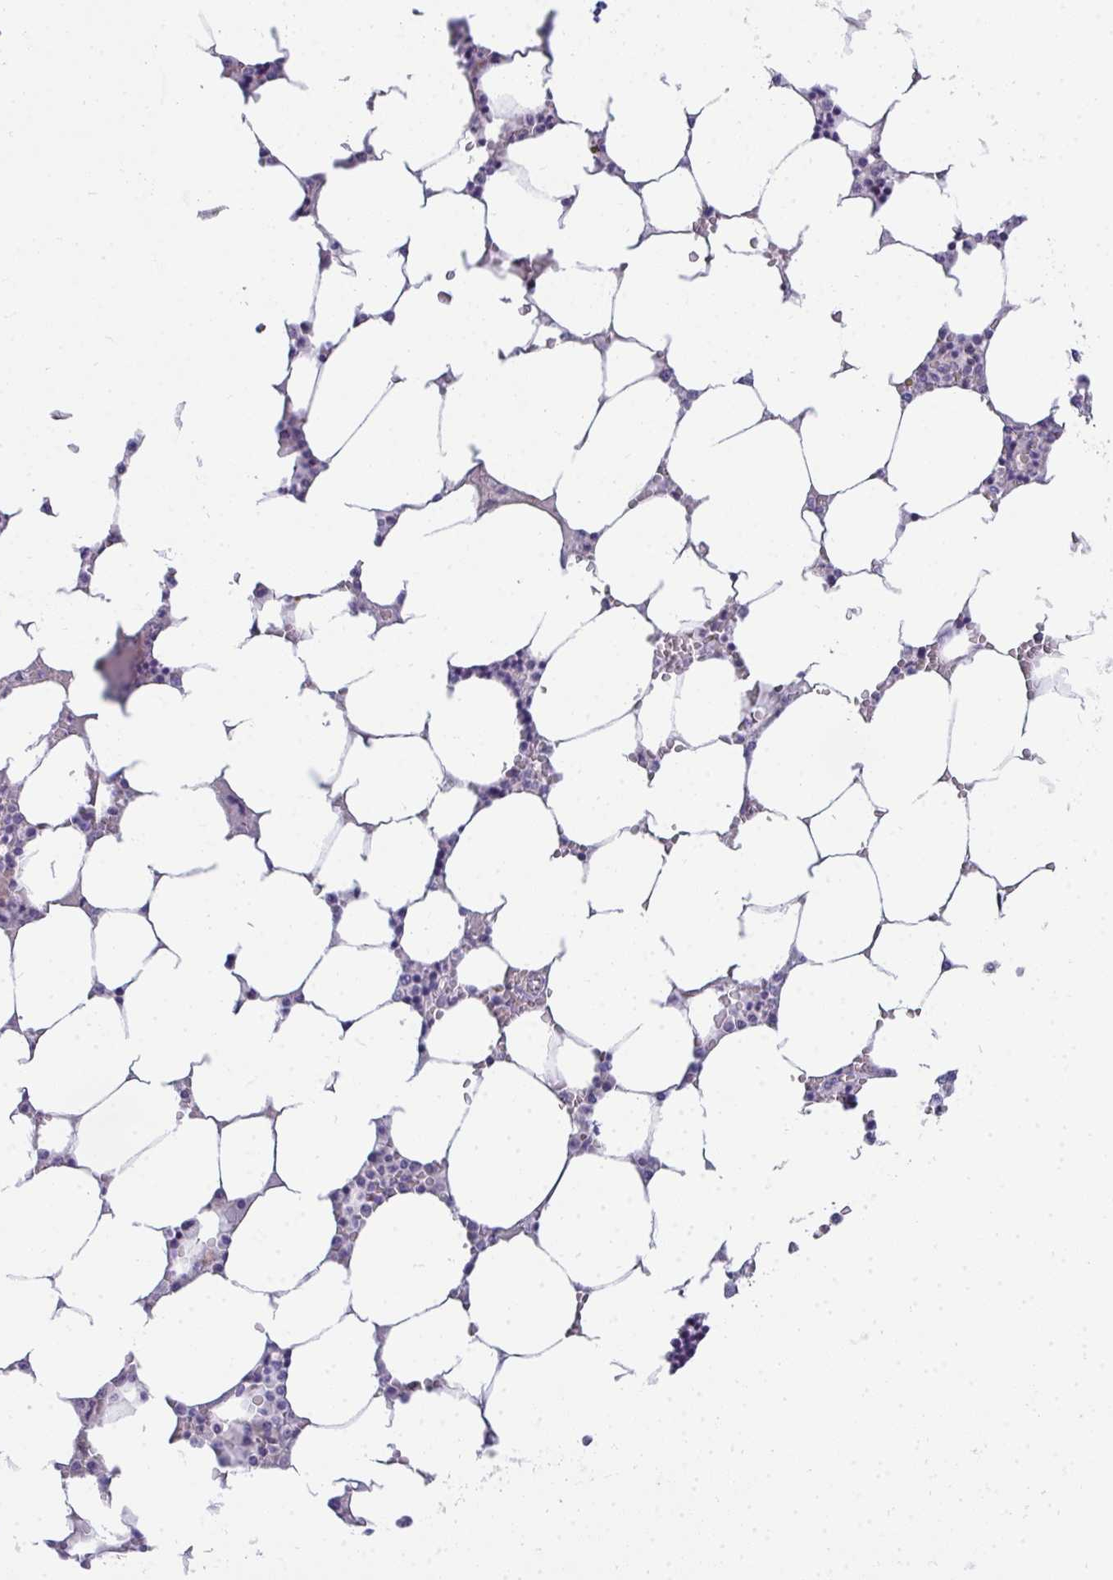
{"staining": {"intensity": "negative", "quantity": "none", "location": "none"}, "tissue": "bone marrow", "cell_type": "Hematopoietic cells", "image_type": "normal", "snomed": [{"axis": "morphology", "description": "Normal tissue, NOS"}, {"axis": "topography", "description": "Bone marrow"}], "caption": "Immunohistochemistry of unremarkable human bone marrow displays no positivity in hematopoietic cells.", "gene": "AK5", "patient": {"sex": "male", "age": 64}}